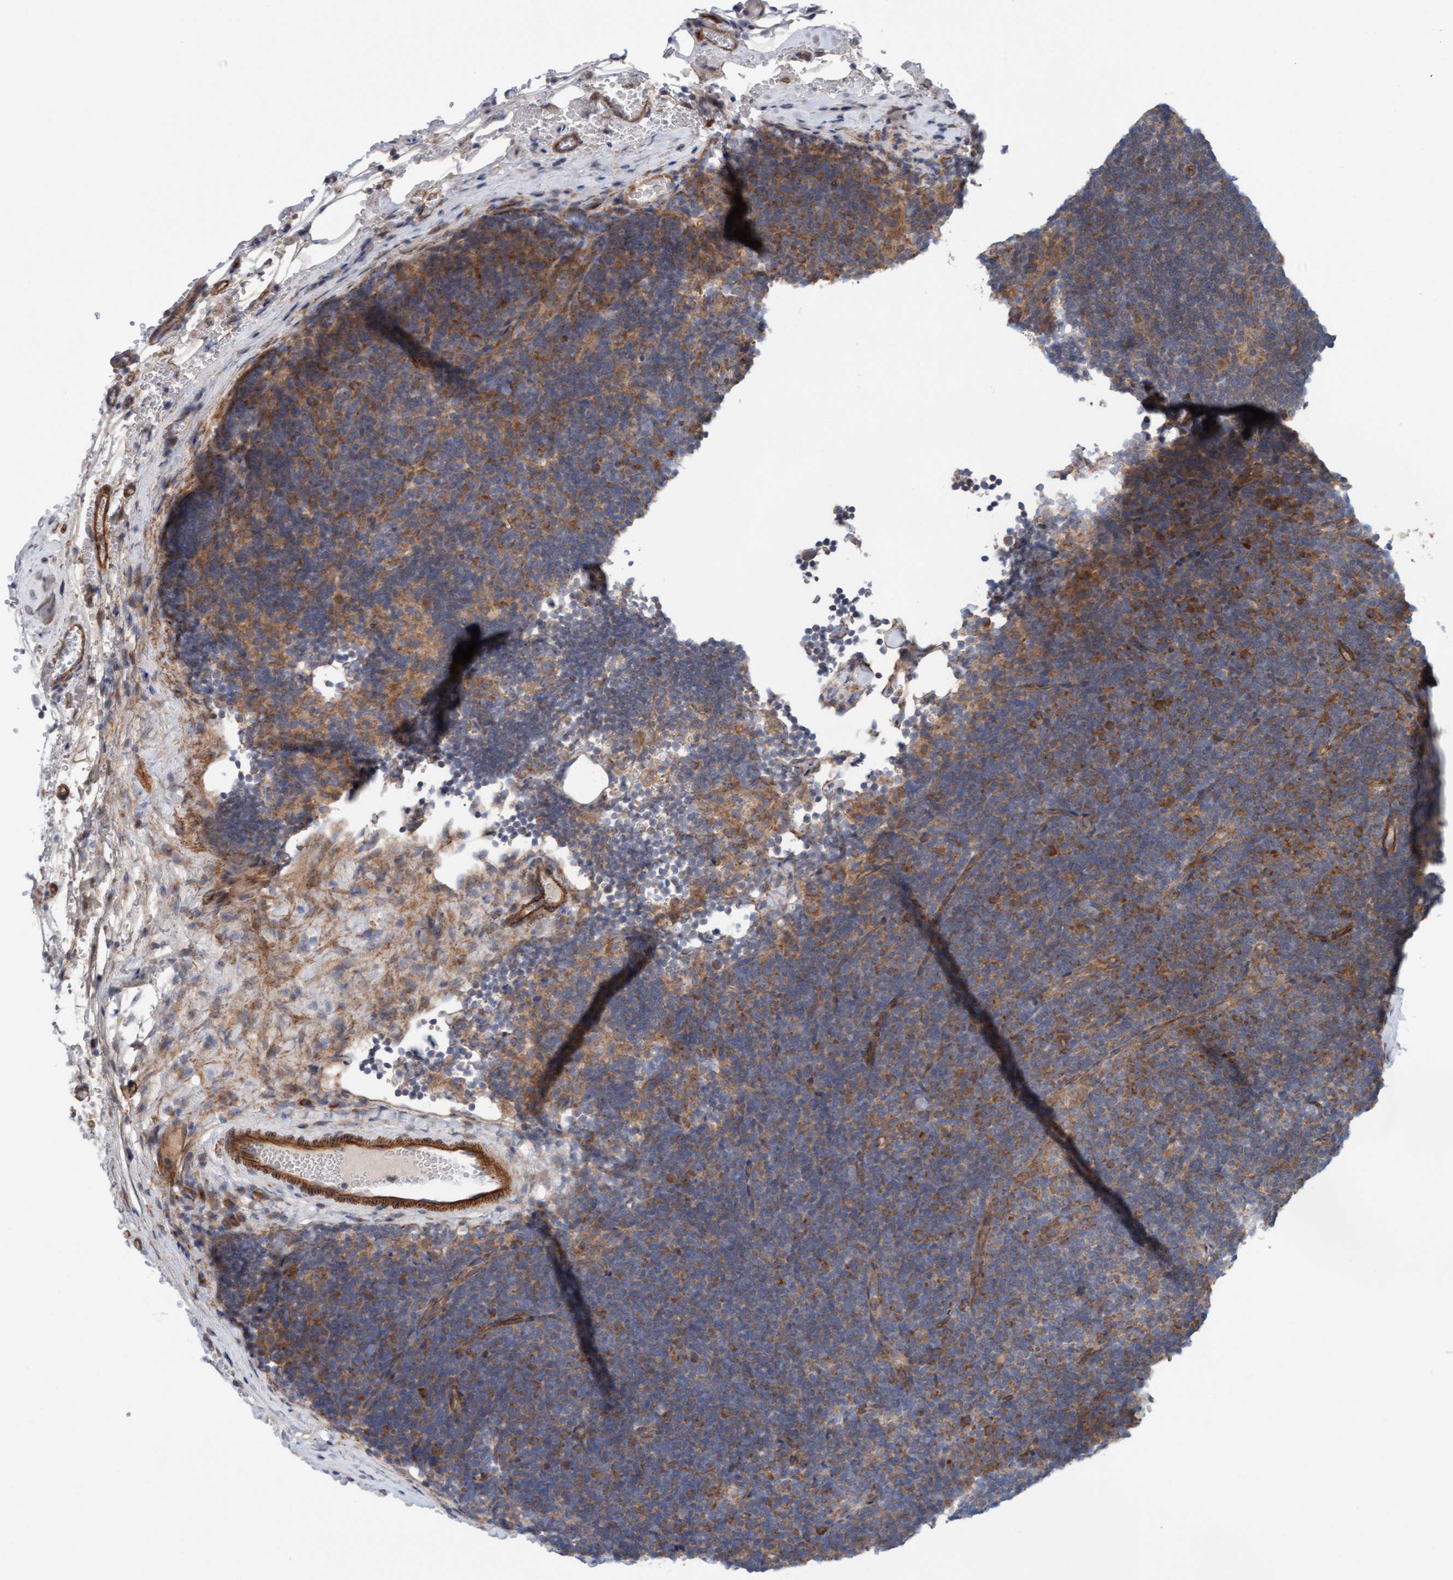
{"staining": {"intensity": "weak", "quantity": "25%-75%", "location": "cytoplasmic/membranous"}, "tissue": "lymphoma", "cell_type": "Tumor cells", "image_type": "cancer", "snomed": [{"axis": "morphology", "description": "Hodgkin's disease, NOS"}, {"axis": "topography", "description": "Lymph node"}], "caption": "IHC image of human lymphoma stained for a protein (brown), which reveals low levels of weak cytoplasmic/membranous expression in approximately 25%-75% of tumor cells.", "gene": "CDK5RAP3", "patient": {"sex": "female", "age": 57}}